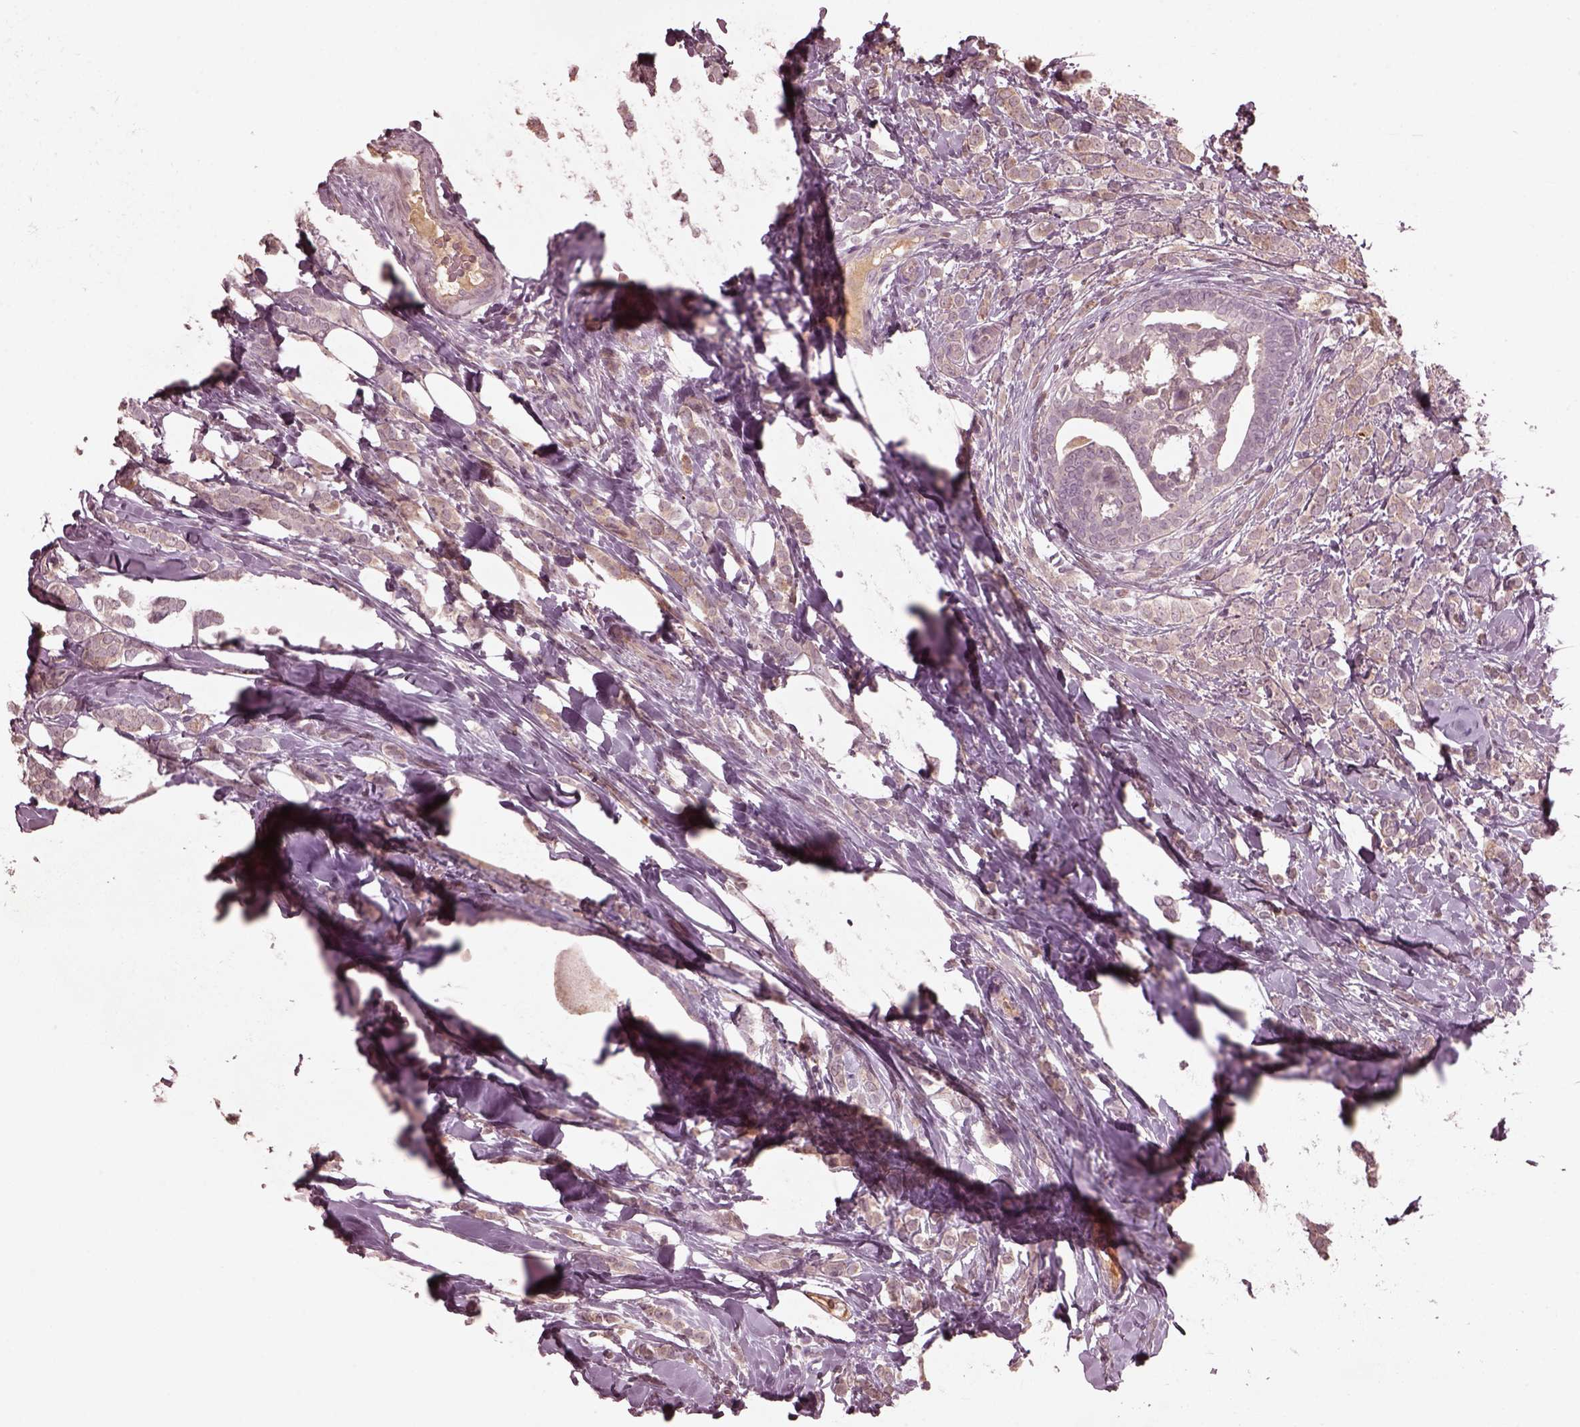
{"staining": {"intensity": "weak", "quantity": "<25%", "location": "cytoplasmic/membranous"}, "tissue": "breast cancer", "cell_type": "Tumor cells", "image_type": "cancer", "snomed": [{"axis": "morphology", "description": "Lobular carcinoma"}, {"axis": "topography", "description": "Breast"}], "caption": "Immunohistochemistry (IHC) of breast cancer (lobular carcinoma) exhibits no staining in tumor cells.", "gene": "VWA5B1", "patient": {"sex": "female", "age": 49}}